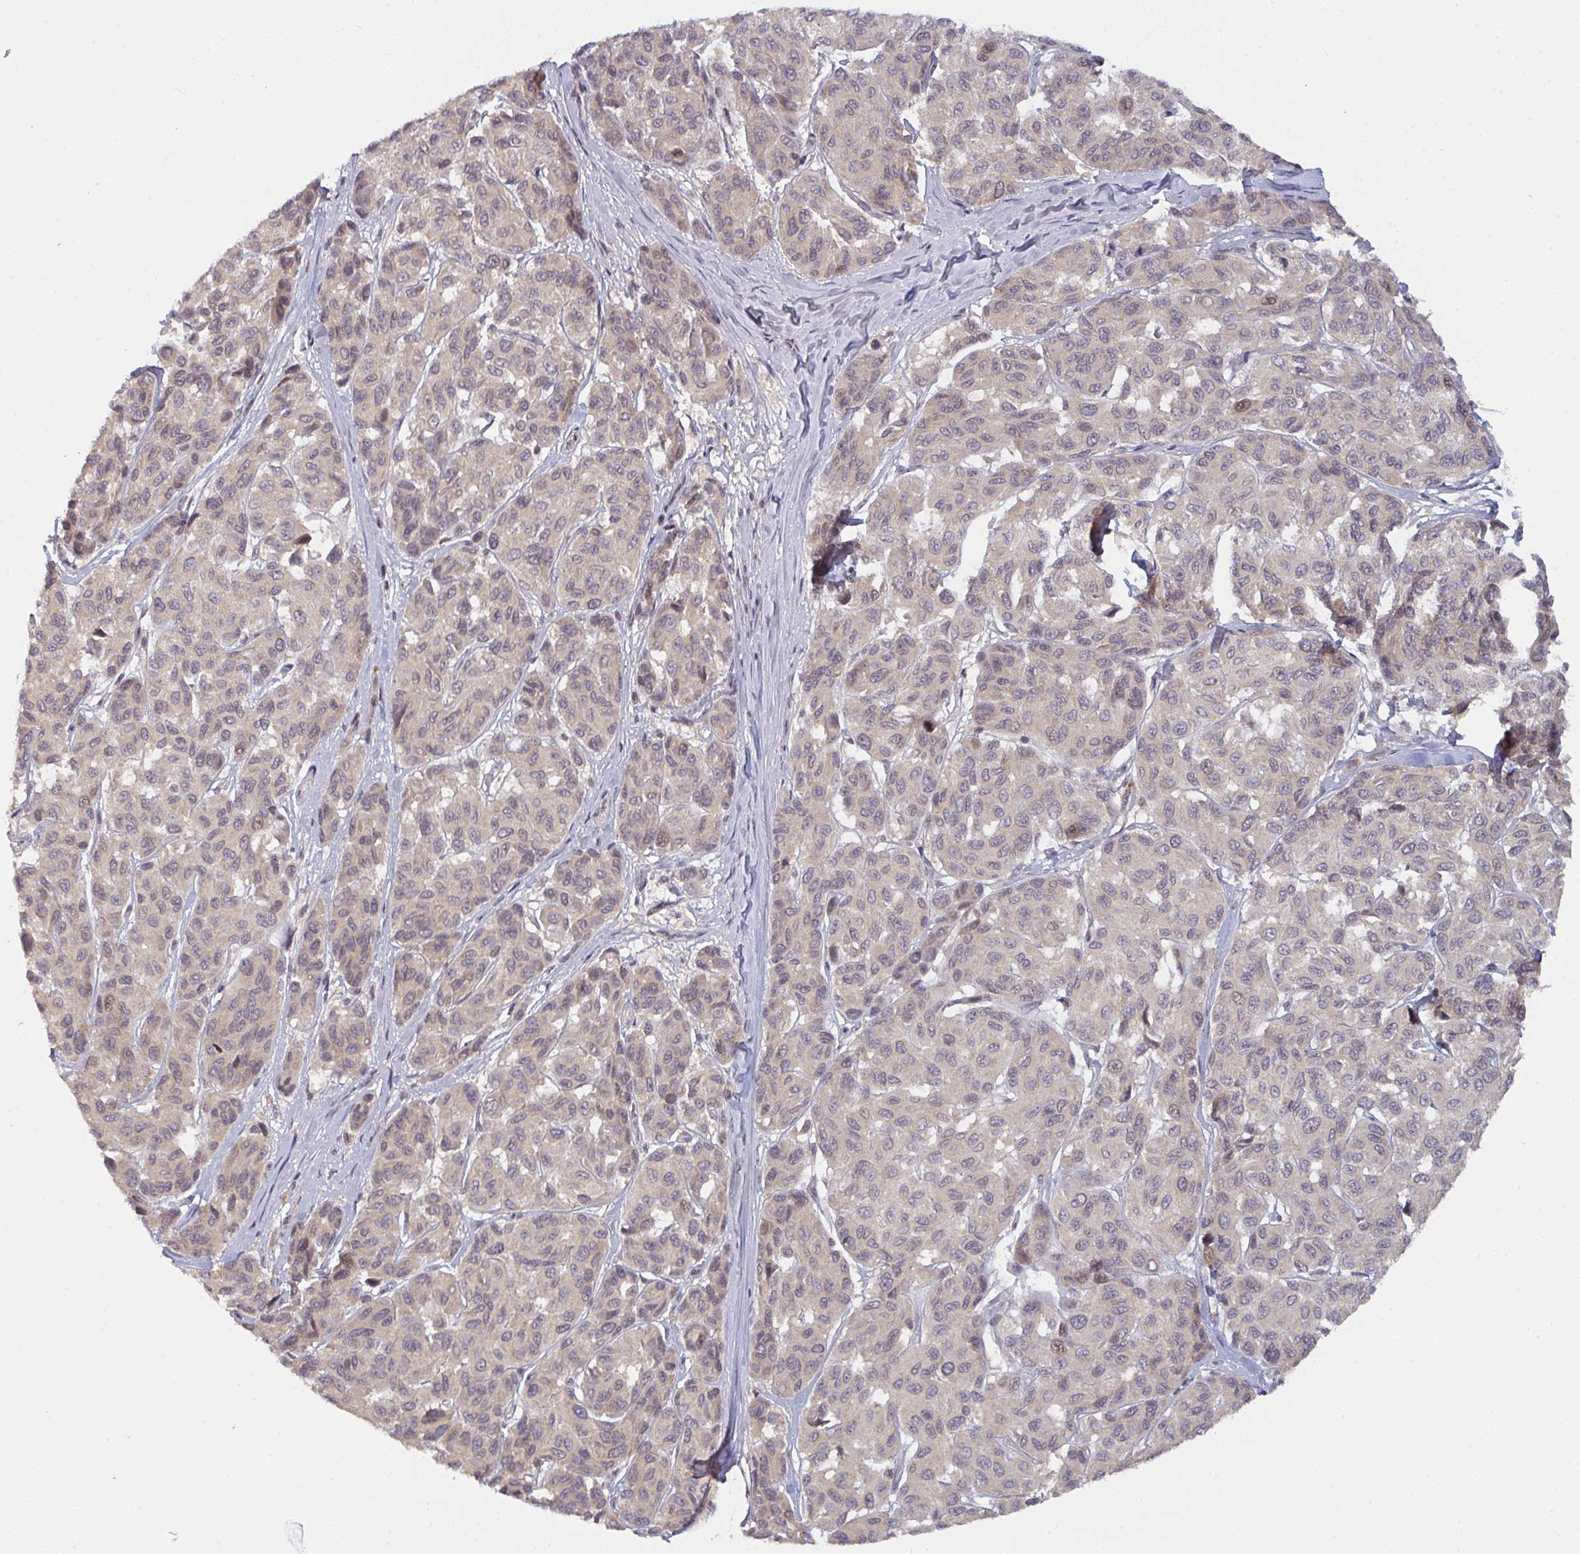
{"staining": {"intensity": "moderate", "quantity": "<25%", "location": "nuclear"}, "tissue": "melanoma", "cell_type": "Tumor cells", "image_type": "cancer", "snomed": [{"axis": "morphology", "description": "Malignant melanoma, NOS"}, {"axis": "topography", "description": "Skin"}], "caption": "A histopathology image of human malignant melanoma stained for a protein demonstrates moderate nuclear brown staining in tumor cells. (DAB (3,3'-diaminobenzidine) IHC with brightfield microscopy, high magnification).", "gene": "DCST1", "patient": {"sex": "female", "age": 66}}